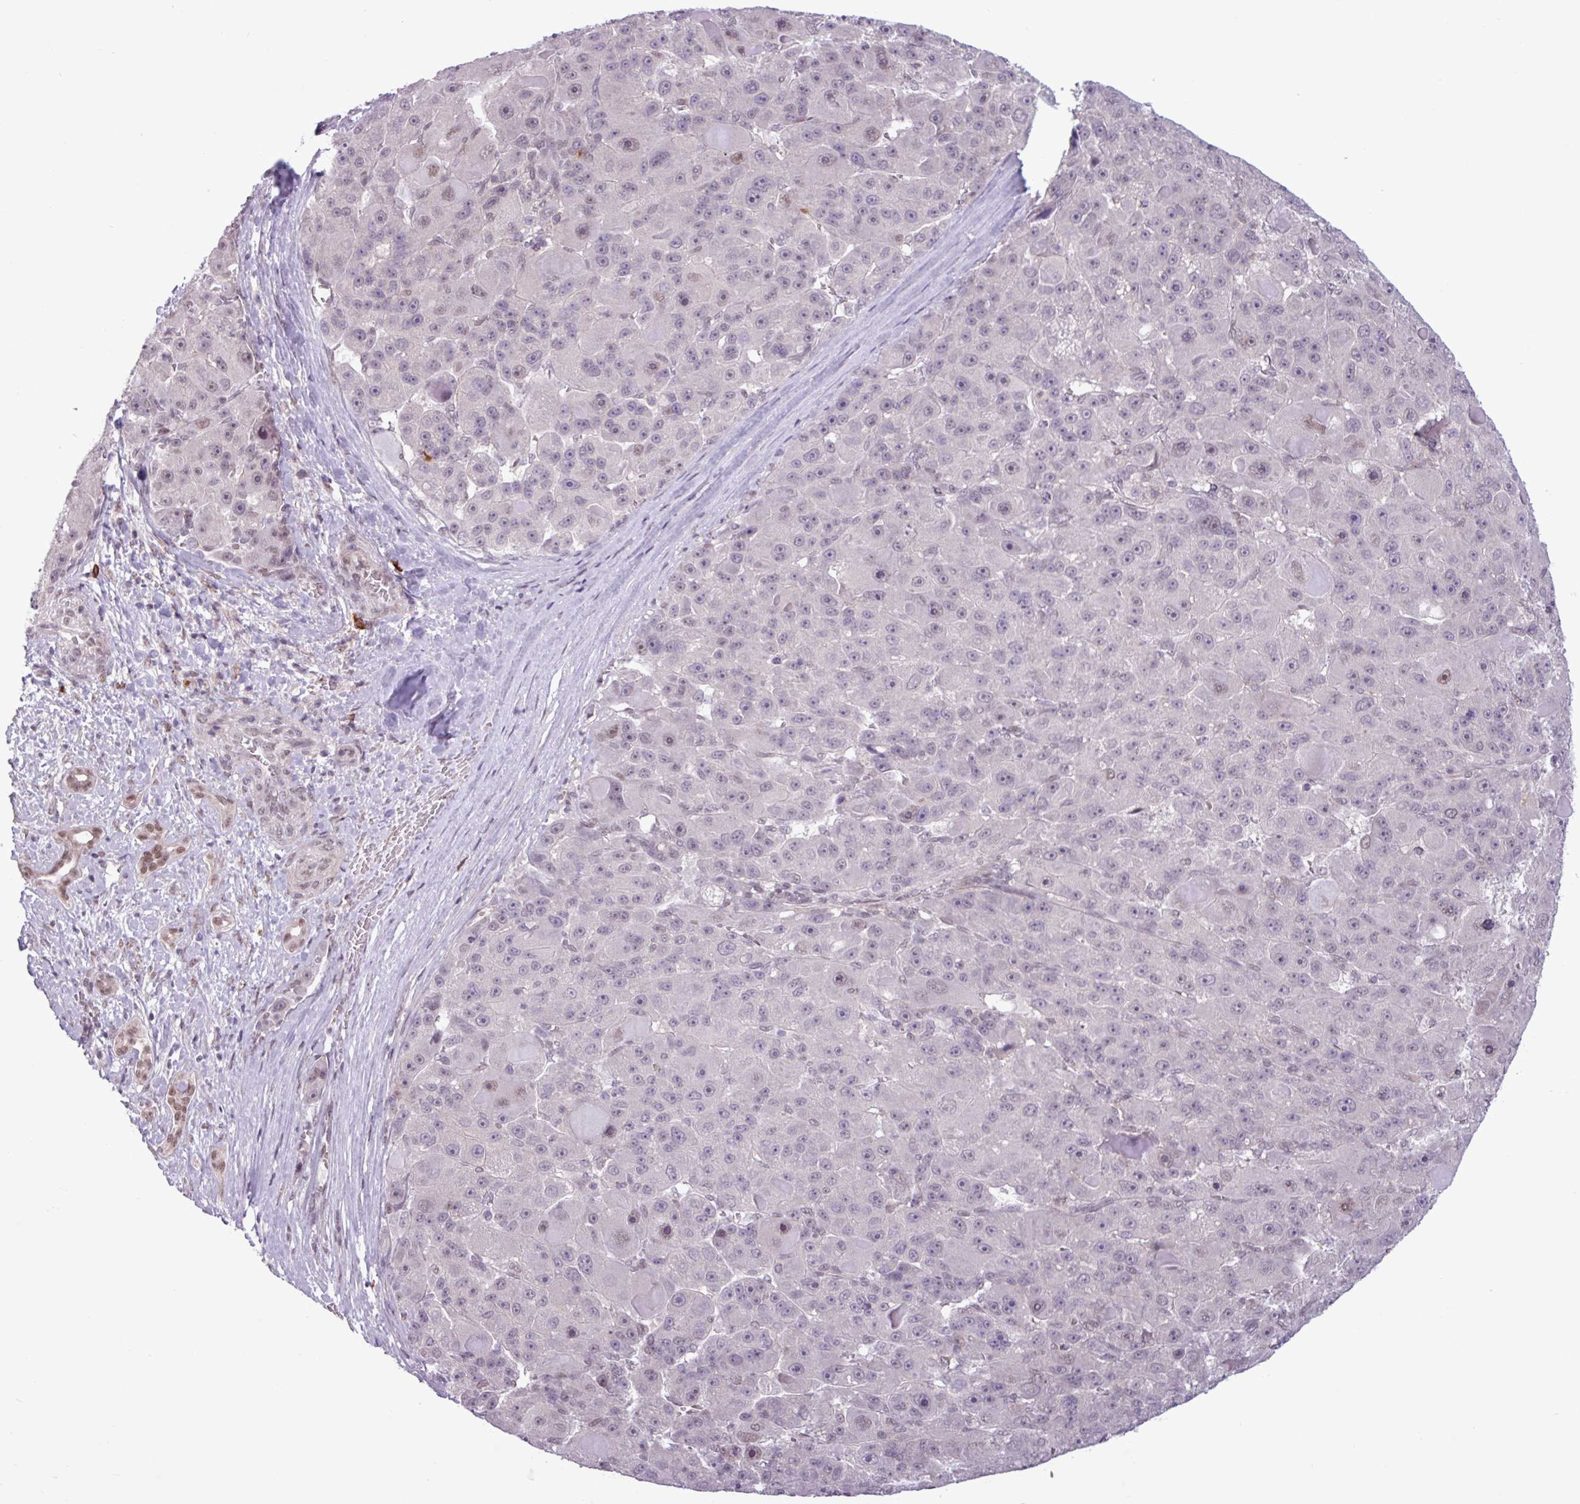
{"staining": {"intensity": "weak", "quantity": "<25%", "location": "nuclear"}, "tissue": "liver cancer", "cell_type": "Tumor cells", "image_type": "cancer", "snomed": [{"axis": "morphology", "description": "Carcinoma, Hepatocellular, NOS"}, {"axis": "topography", "description": "Liver"}], "caption": "Histopathology image shows no significant protein expression in tumor cells of liver cancer (hepatocellular carcinoma).", "gene": "NOTCH2", "patient": {"sex": "male", "age": 76}}